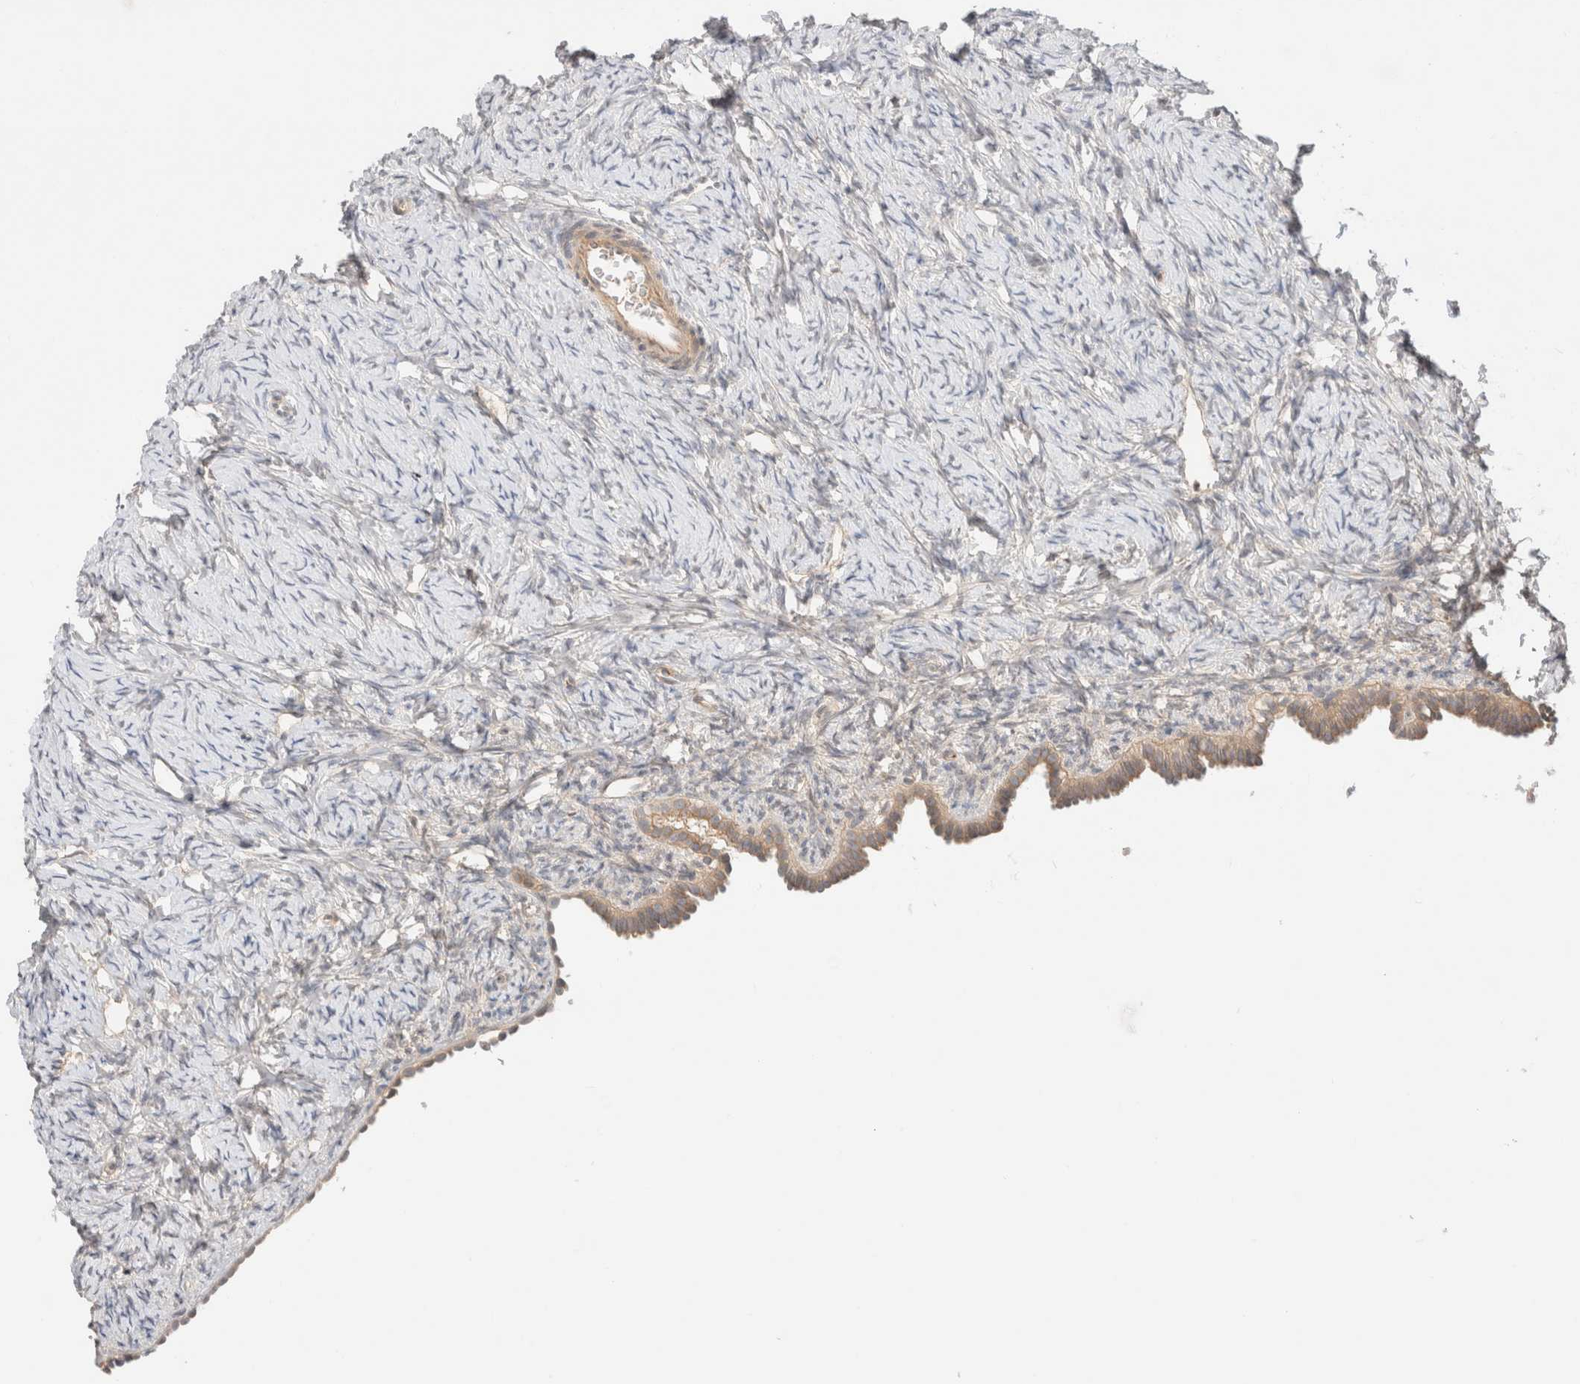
{"staining": {"intensity": "negative", "quantity": "none", "location": "none"}, "tissue": "ovary", "cell_type": "Ovarian stroma cells", "image_type": "normal", "snomed": [{"axis": "morphology", "description": "Normal tissue, NOS"}, {"axis": "topography", "description": "Ovary"}], "caption": "Ovarian stroma cells show no significant positivity in normal ovary. (DAB immunohistochemistry (IHC), high magnification).", "gene": "MARK3", "patient": {"sex": "female", "age": 33}}